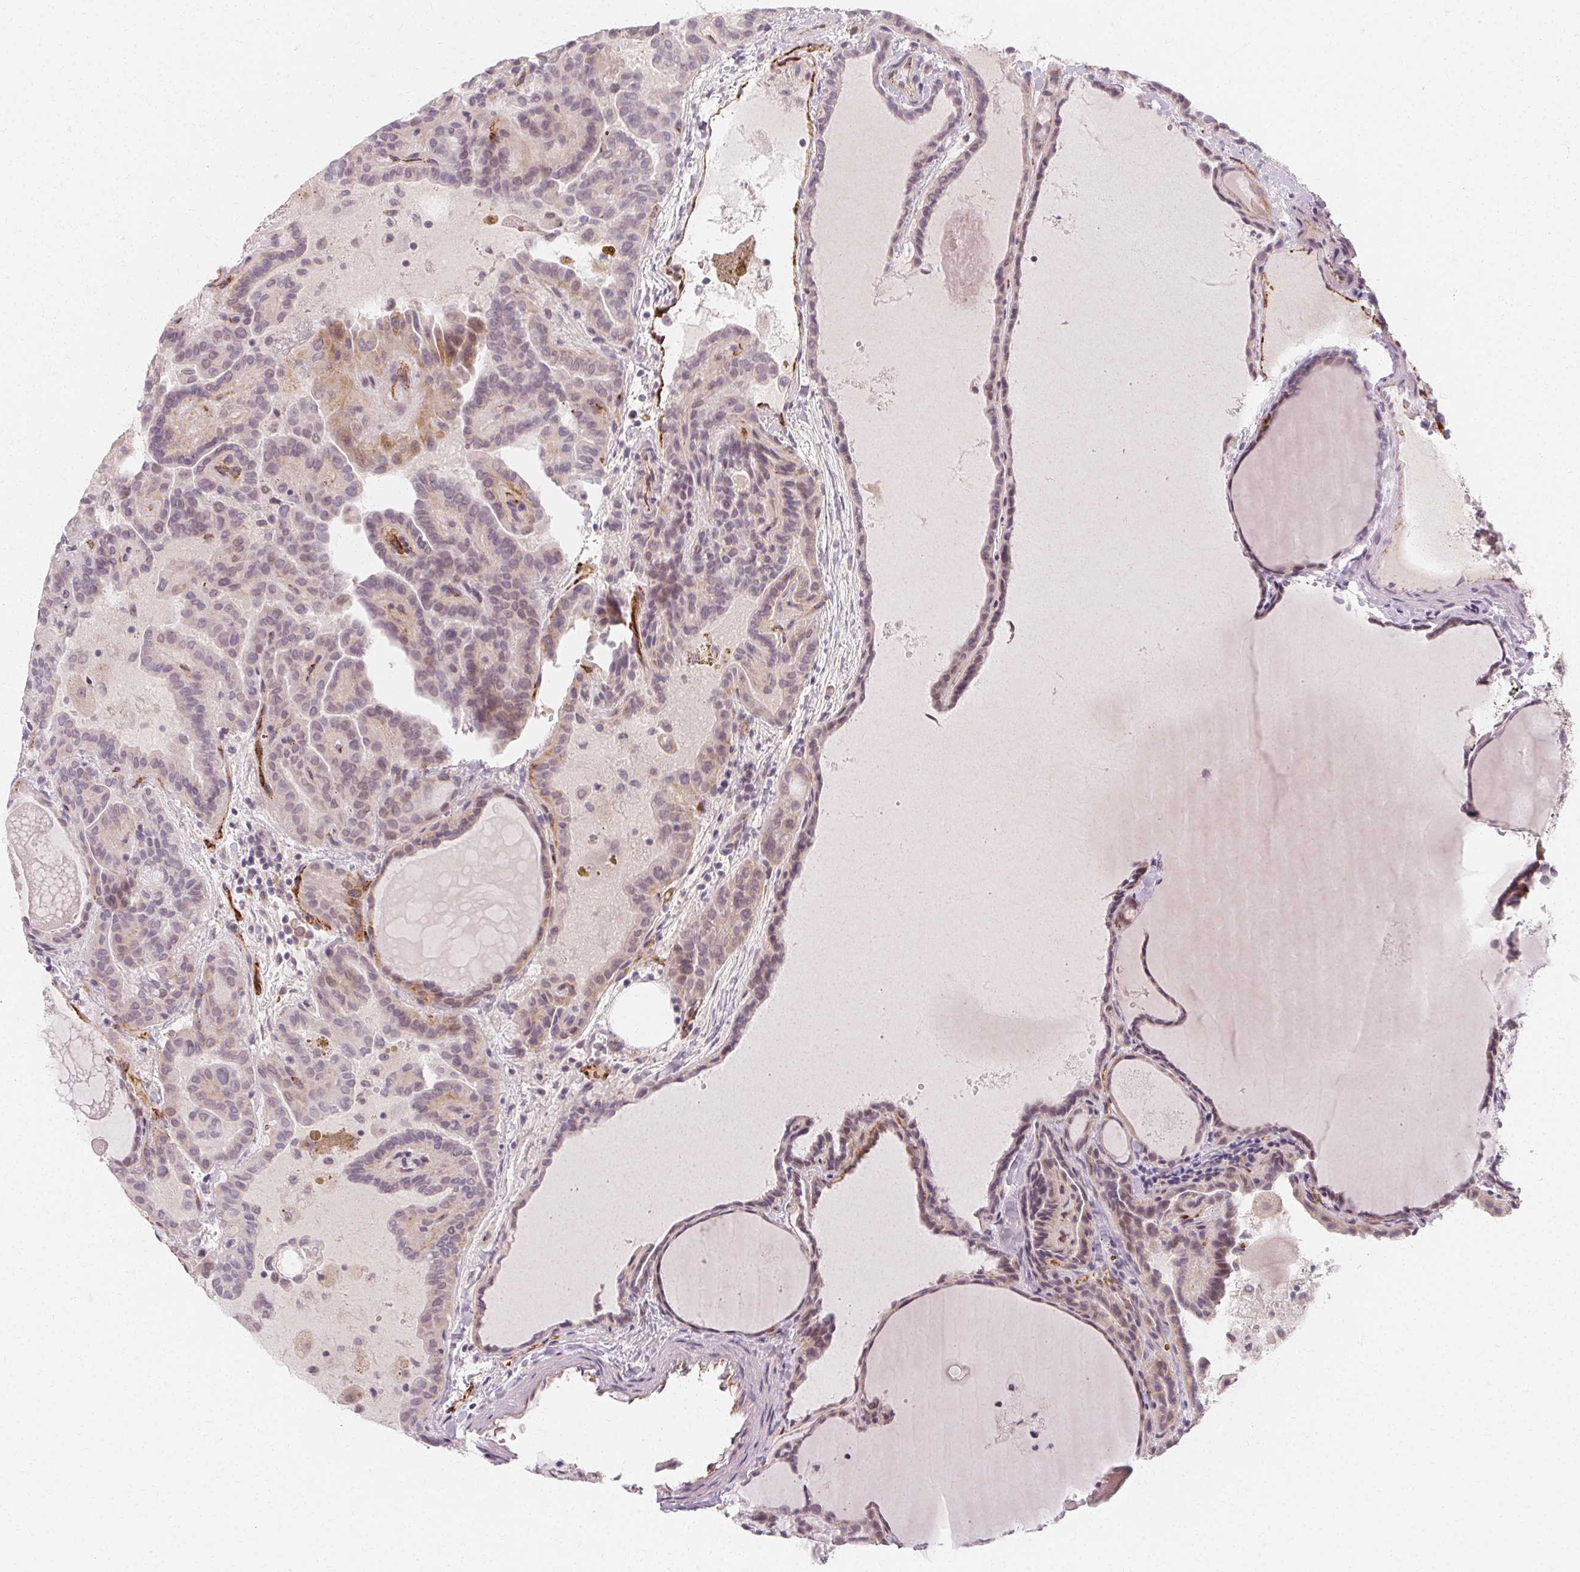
{"staining": {"intensity": "negative", "quantity": "none", "location": "none"}, "tissue": "thyroid cancer", "cell_type": "Tumor cells", "image_type": "cancer", "snomed": [{"axis": "morphology", "description": "Papillary adenocarcinoma, NOS"}, {"axis": "topography", "description": "Thyroid gland"}], "caption": "Tumor cells are negative for protein expression in human thyroid cancer.", "gene": "CLCNKB", "patient": {"sex": "female", "age": 46}}